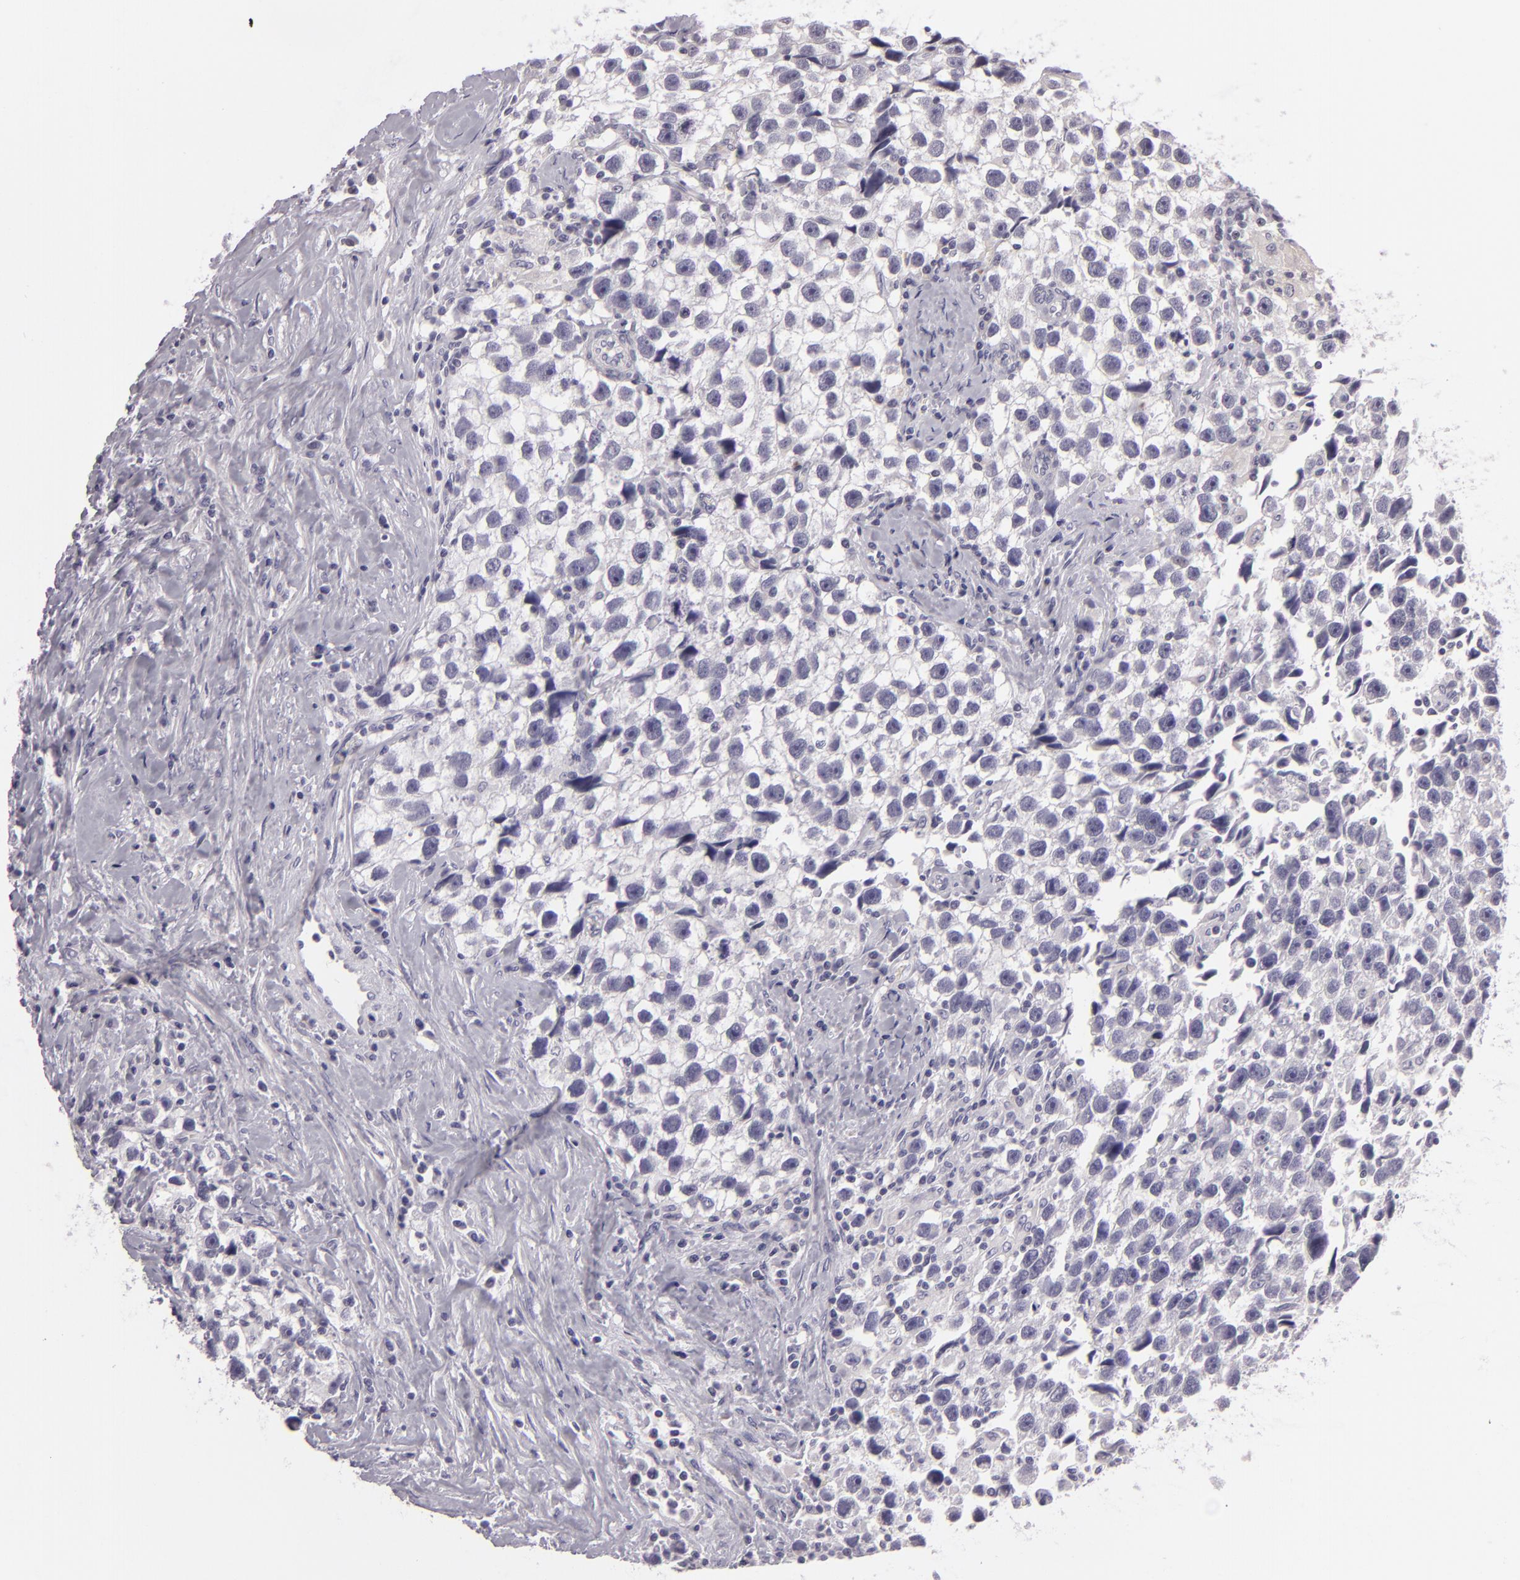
{"staining": {"intensity": "negative", "quantity": "none", "location": "none"}, "tissue": "testis cancer", "cell_type": "Tumor cells", "image_type": "cancer", "snomed": [{"axis": "morphology", "description": "Seminoma, NOS"}, {"axis": "topography", "description": "Testis"}], "caption": "Immunohistochemistry micrograph of testis cancer (seminoma) stained for a protein (brown), which displays no positivity in tumor cells.", "gene": "EGFL6", "patient": {"sex": "male", "age": 43}}